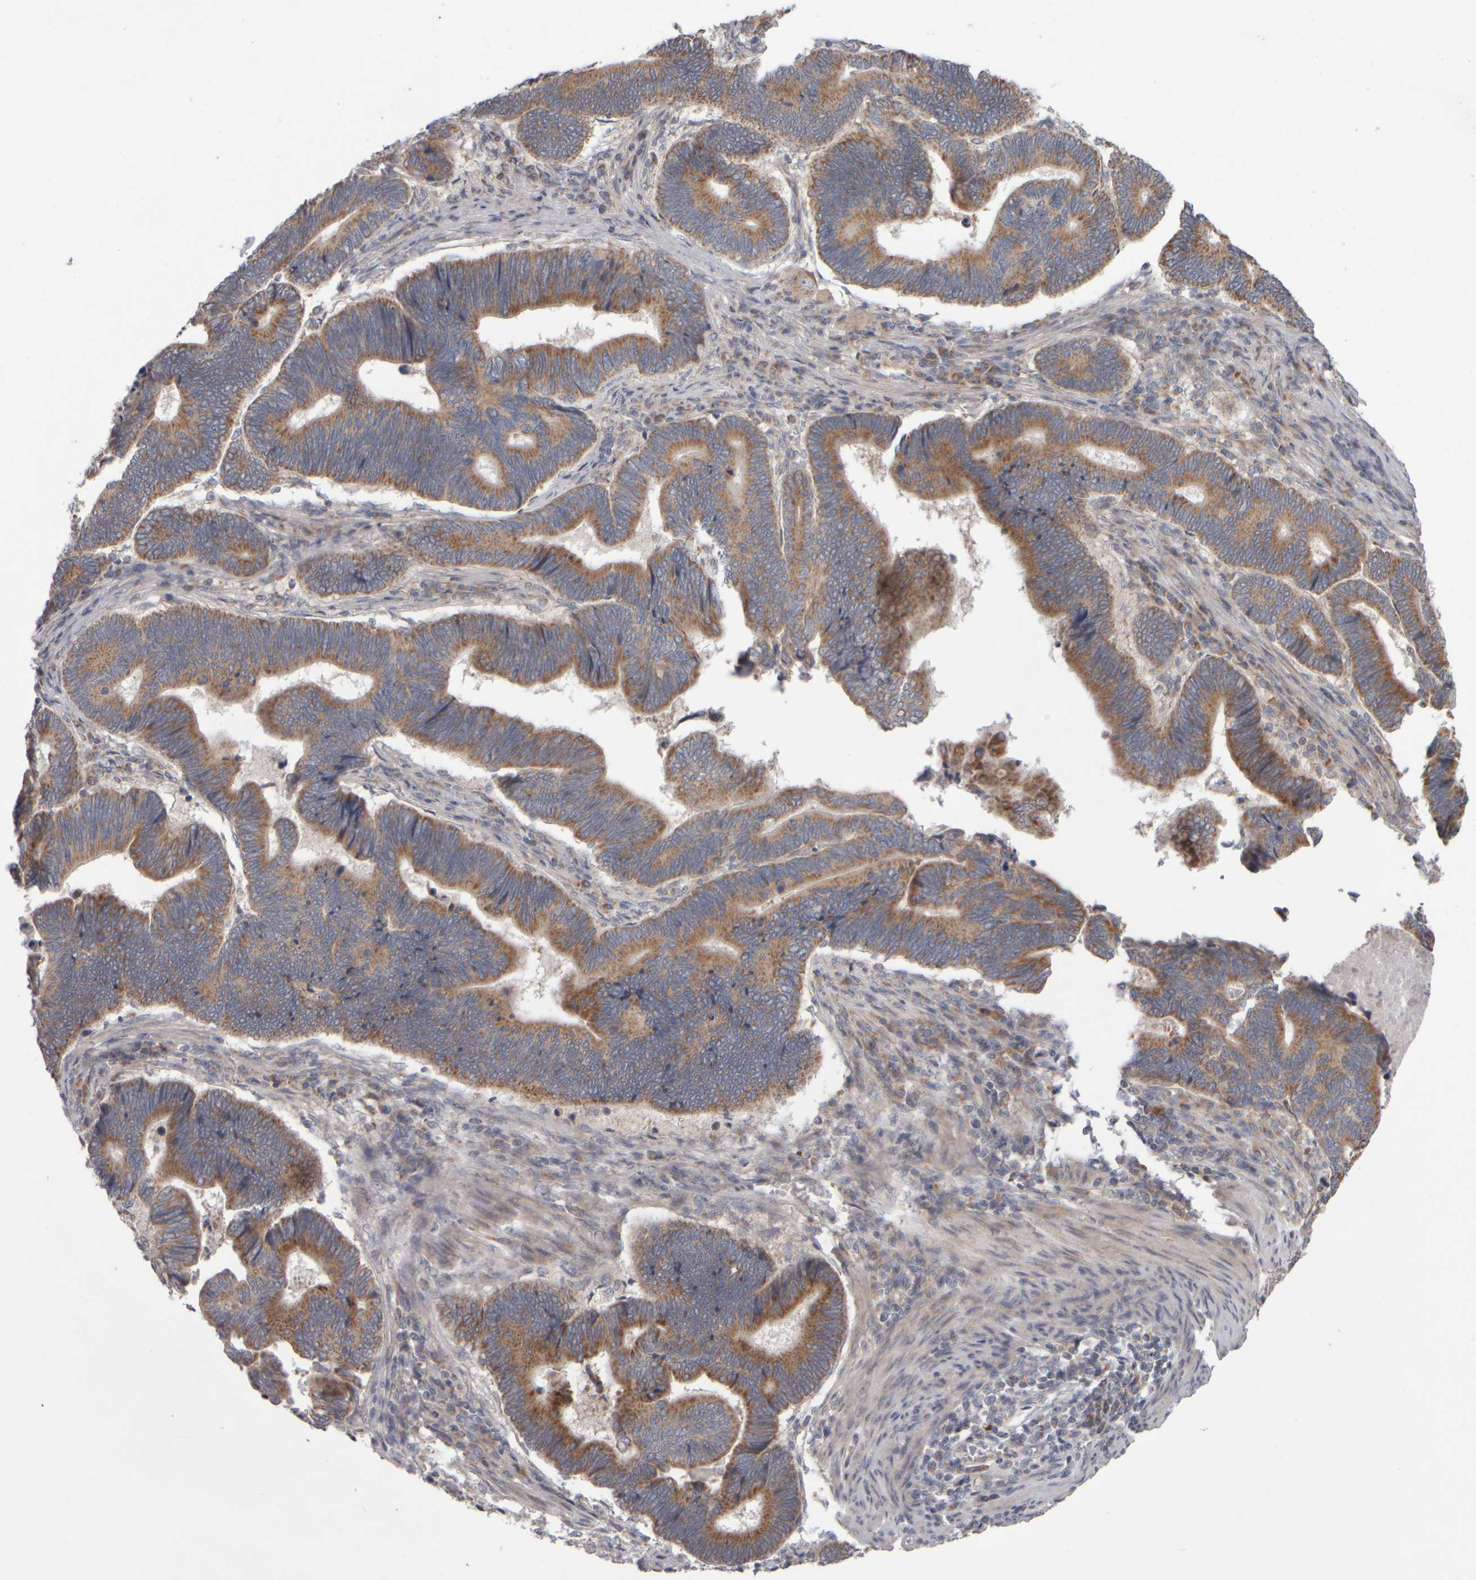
{"staining": {"intensity": "moderate", "quantity": ">75%", "location": "cytoplasmic/membranous"}, "tissue": "pancreatic cancer", "cell_type": "Tumor cells", "image_type": "cancer", "snomed": [{"axis": "morphology", "description": "Adenocarcinoma, NOS"}, {"axis": "topography", "description": "Pancreas"}], "caption": "Protein staining of pancreatic adenocarcinoma tissue demonstrates moderate cytoplasmic/membranous staining in about >75% of tumor cells.", "gene": "SCO1", "patient": {"sex": "female", "age": 70}}